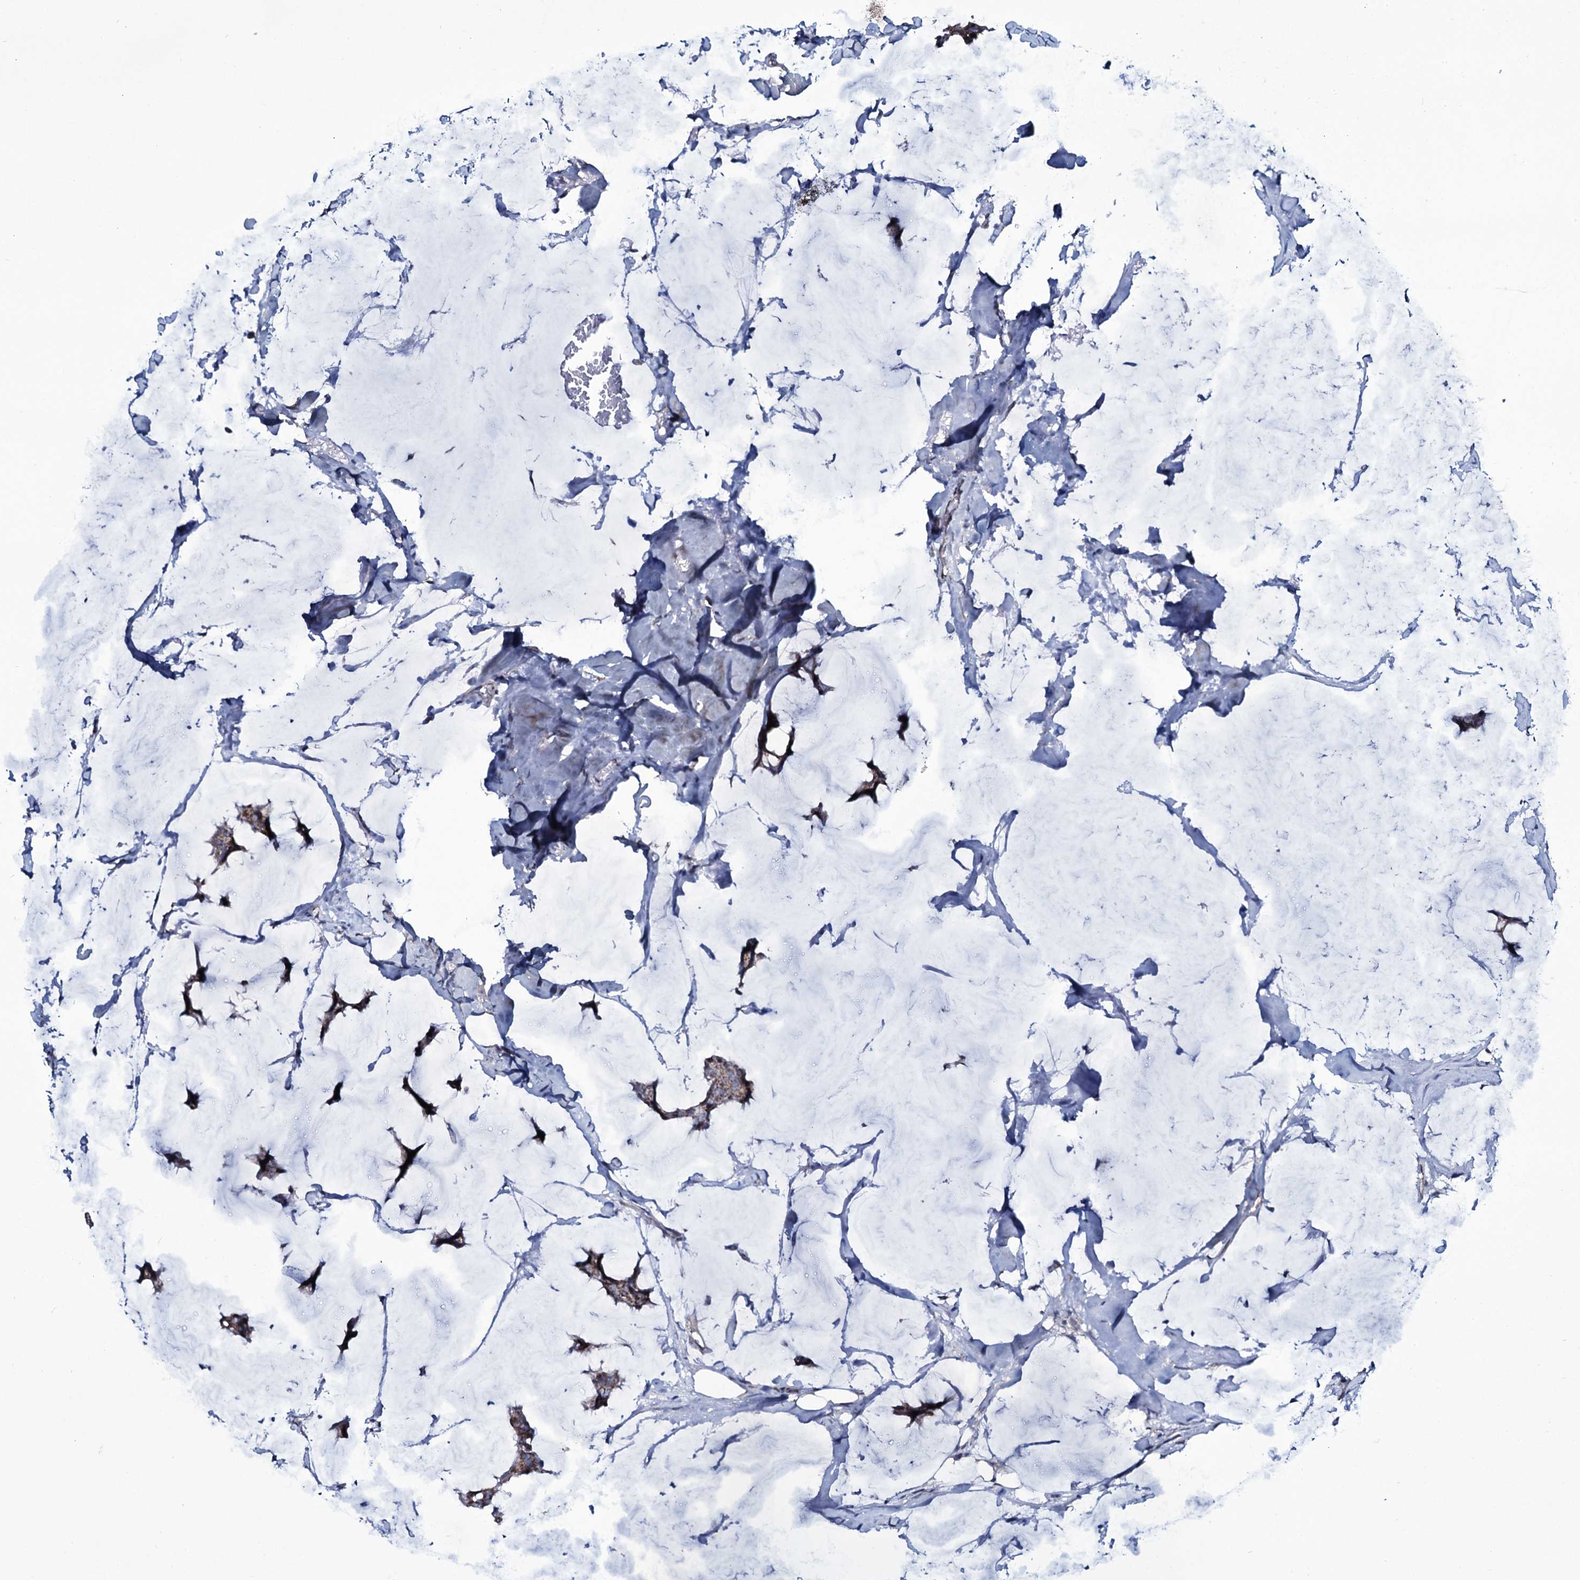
{"staining": {"intensity": "moderate", "quantity": ">75%", "location": "cytoplasmic/membranous"}, "tissue": "breast cancer", "cell_type": "Tumor cells", "image_type": "cancer", "snomed": [{"axis": "morphology", "description": "Duct carcinoma"}, {"axis": "topography", "description": "Breast"}], "caption": "This micrograph exhibits immunohistochemistry (IHC) staining of breast cancer (infiltrating ductal carcinoma), with medium moderate cytoplasmic/membranous positivity in about >75% of tumor cells.", "gene": "WIPF3", "patient": {"sex": "female", "age": 93}}